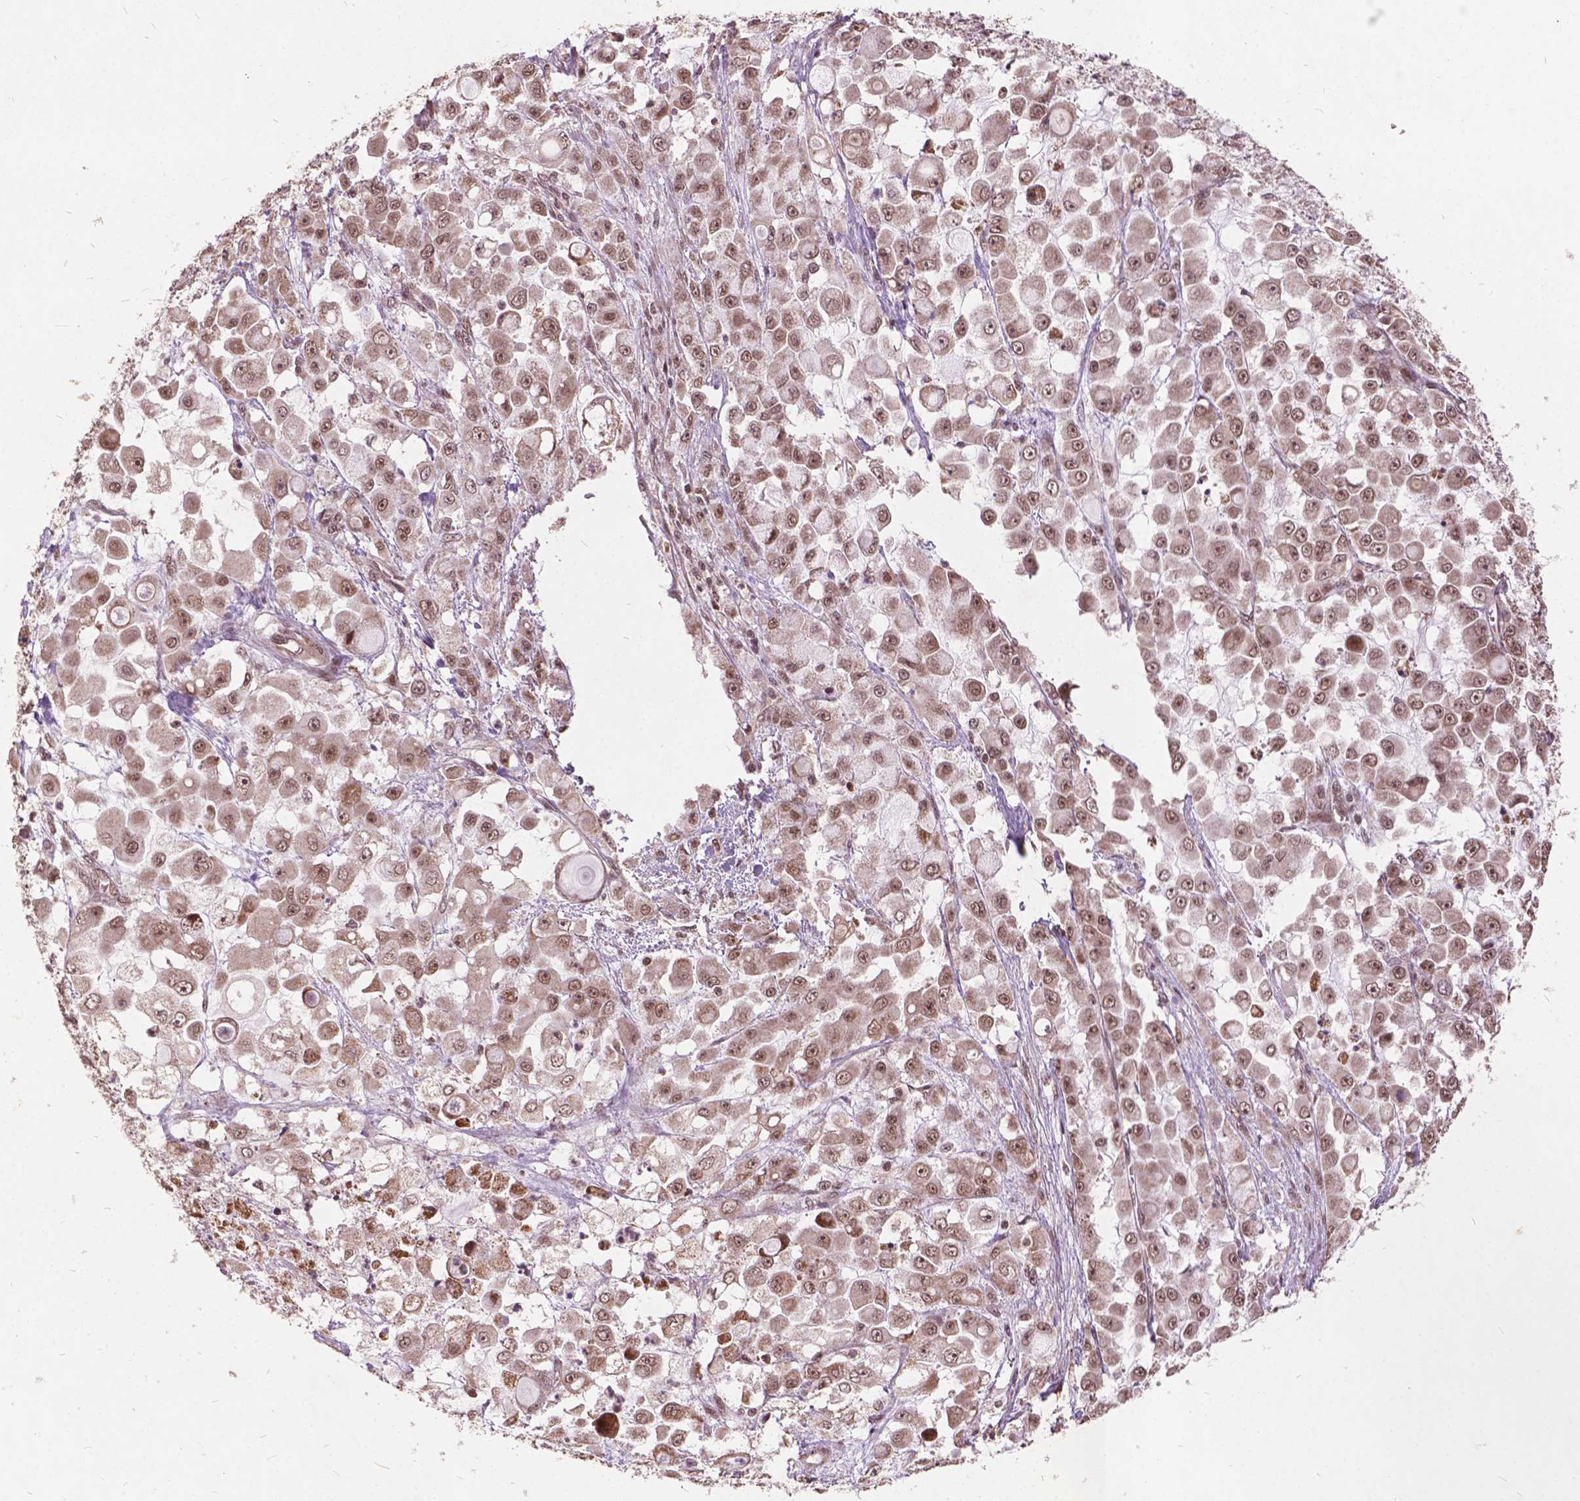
{"staining": {"intensity": "moderate", "quantity": ">75%", "location": "cytoplasmic/membranous,nuclear"}, "tissue": "stomach cancer", "cell_type": "Tumor cells", "image_type": "cancer", "snomed": [{"axis": "morphology", "description": "Adenocarcinoma, NOS"}, {"axis": "topography", "description": "Stomach"}], "caption": "Immunohistochemistry (IHC) micrograph of human stomach cancer stained for a protein (brown), which reveals medium levels of moderate cytoplasmic/membranous and nuclear expression in about >75% of tumor cells.", "gene": "GPS2", "patient": {"sex": "female", "age": 76}}